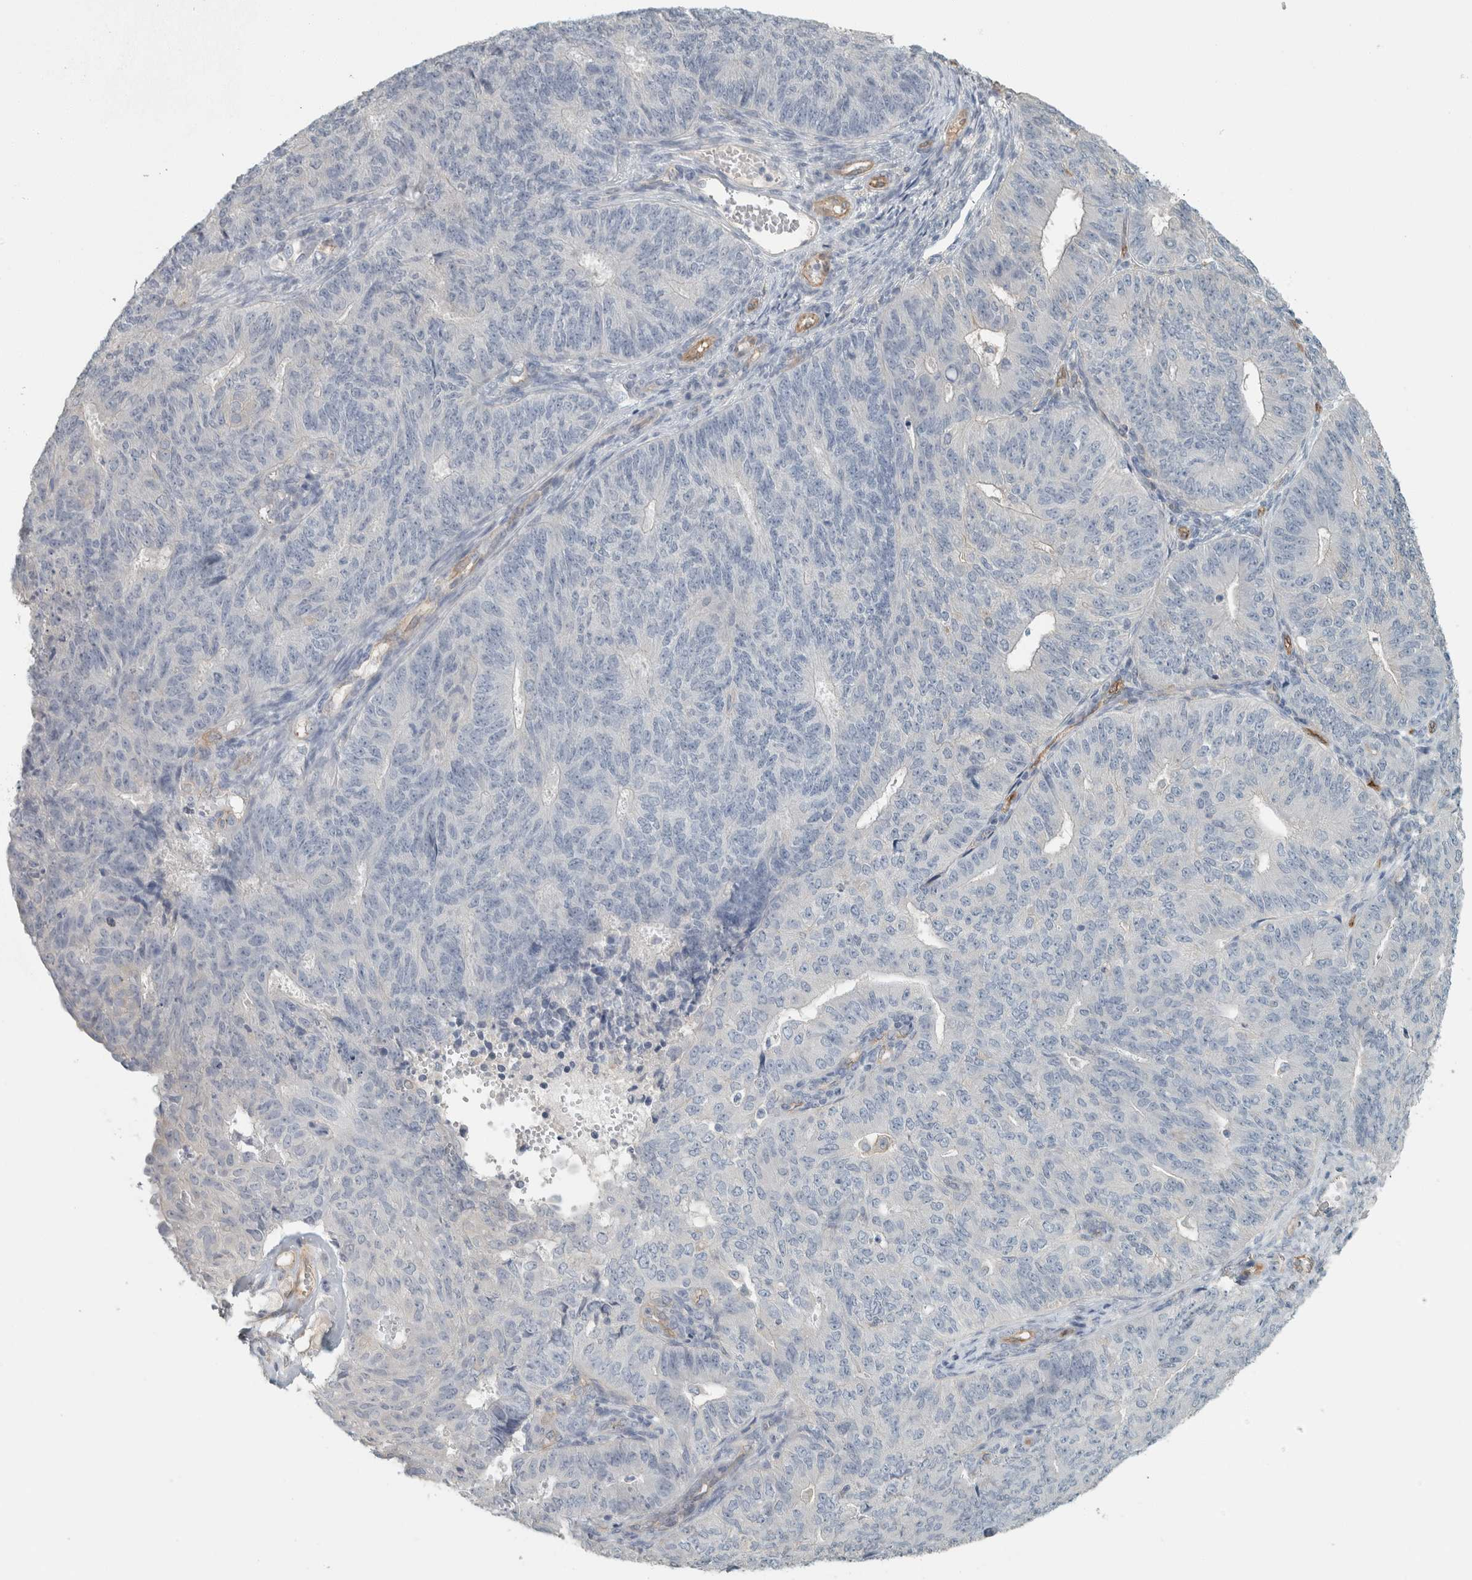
{"staining": {"intensity": "negative", "quantity": "none", "location": "none"}, "tissue": "endometrial cancer", "cell_type": "Tumor cells", "image_type": "cancer", "snomed": [{"axis": "morphology", "description": "Adenocarcinoma, NOS"}, {"axis": "topography", "description": "Endometrium"}], "caption": "Endometrial adenocarcinoma stained for a protein using immunohistochemistry (IHC) reveals no positivity tumor cells.", "gene": "SCIN", "patient": {"sex": "female", "age": 32}}